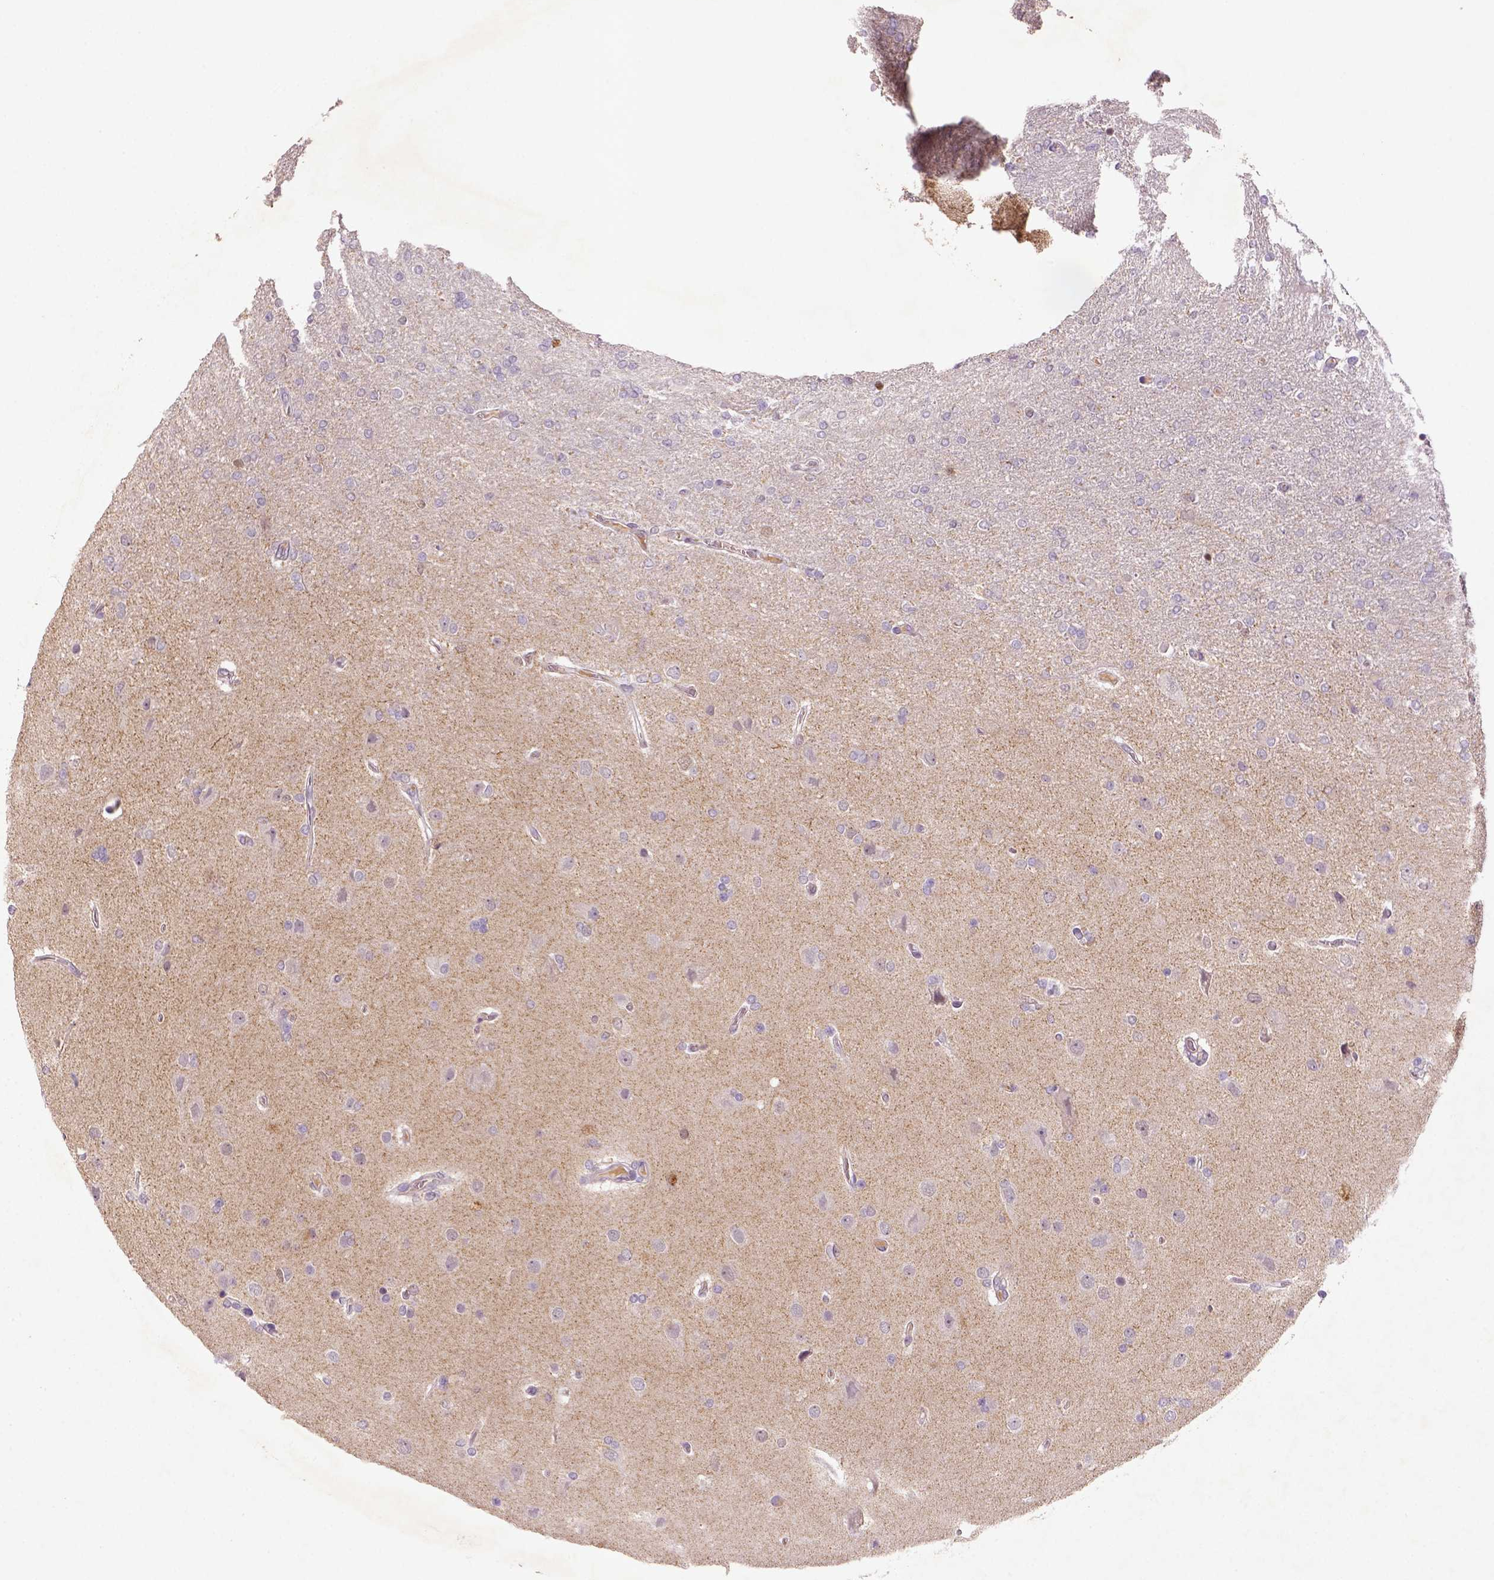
{"staining": {"intensity": "negative", "quantity": "none", "location": "none"}, "tissue": "glioma", "cell_type": "Tumor cells", "image_type": "cancer", "snomed": [{"axis": "morphology", "description": "Glioma, malignant, High grade"}, {"axis": "topography", "description": "Cerebral cortex"}], "caption": "The IHC micrograph has no significant staining in tumor cells of glioma tissue.", "gene": "NLGN2", "patient": {"sex": "male", "age": 70}}